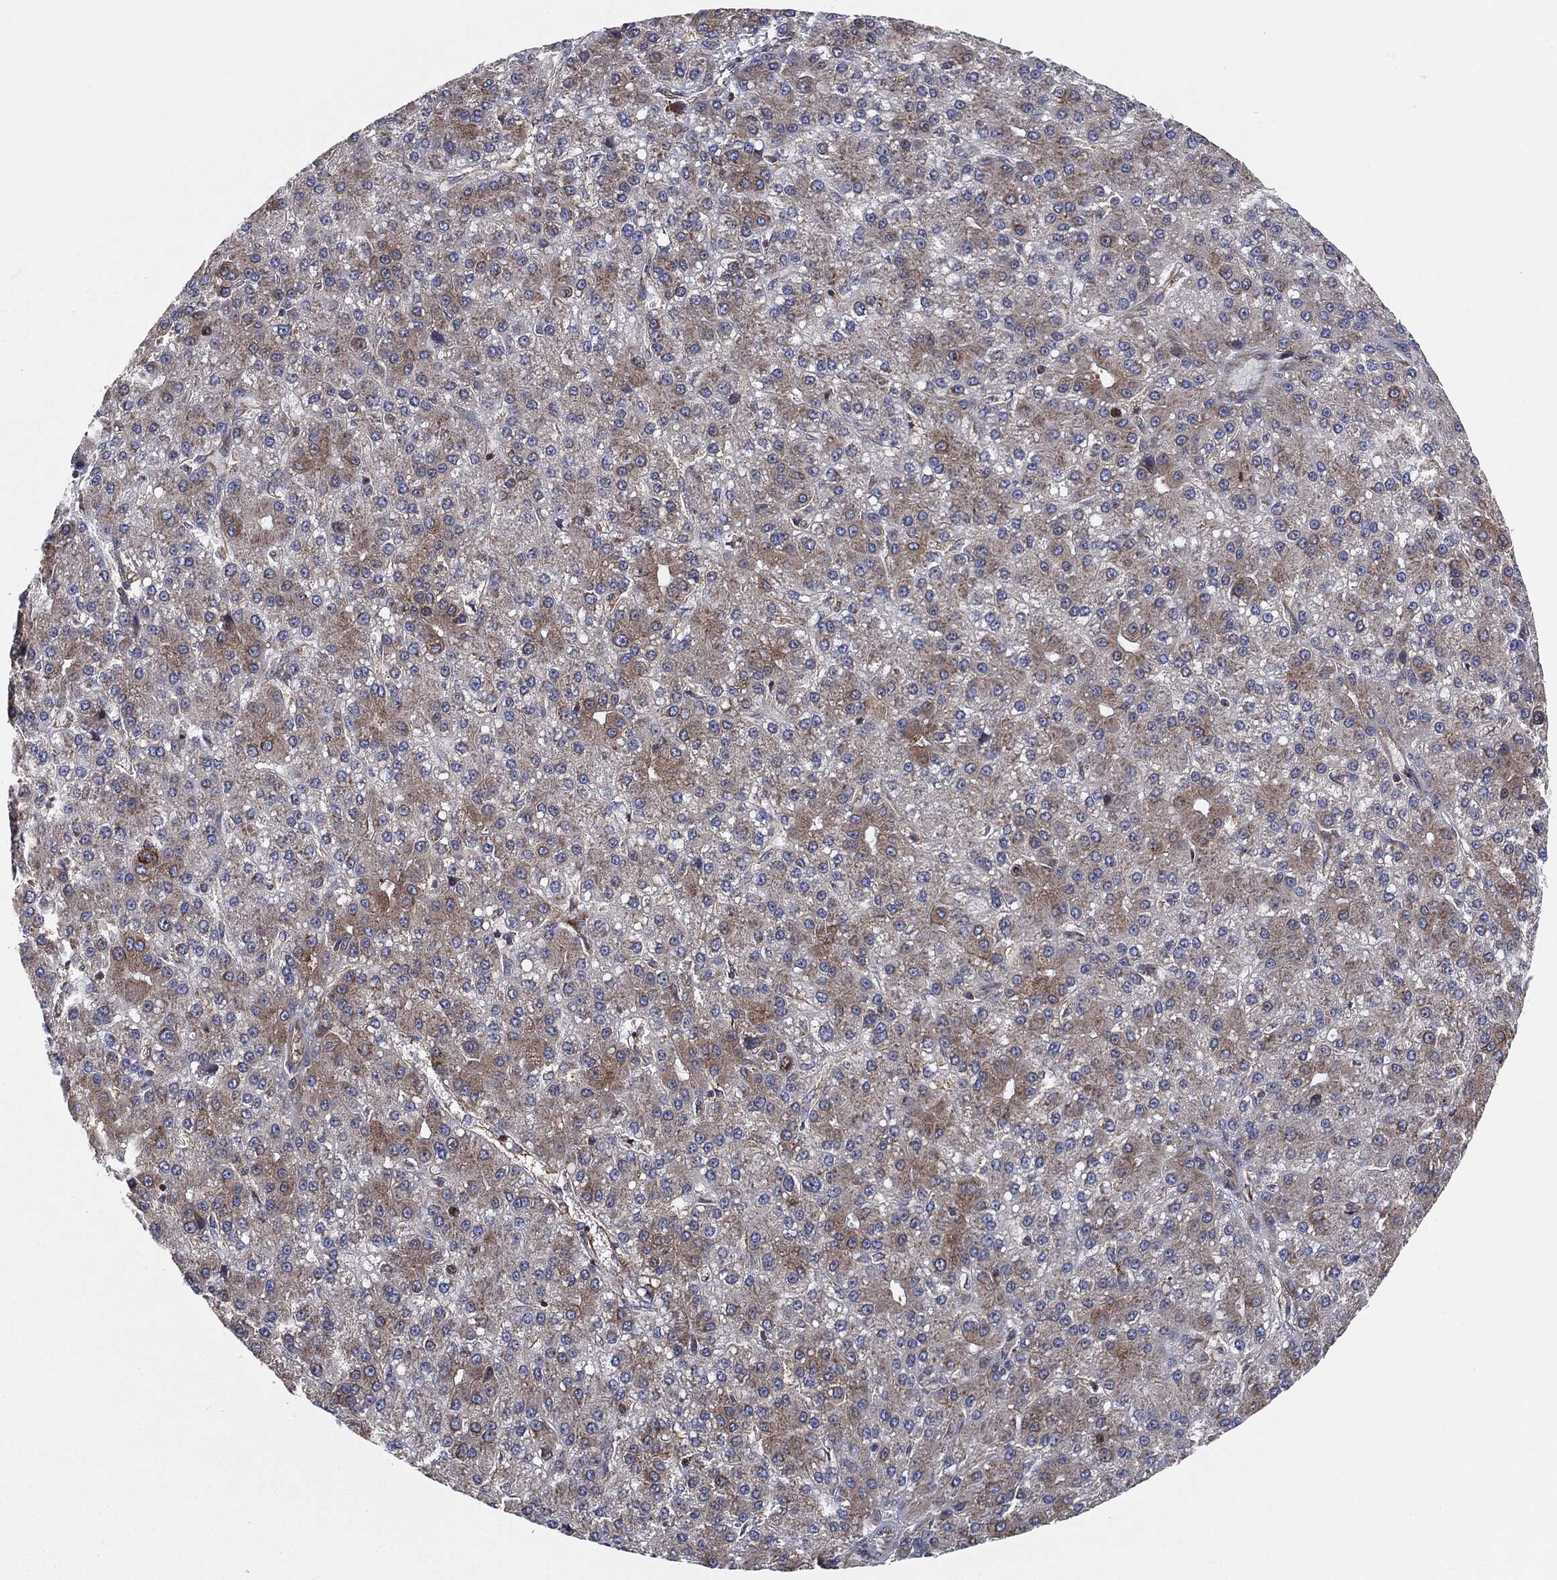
{"staining": {"intensity": "moderate", "quantity": "<25%", "location": "cytoplasmic/membranous"}, "tissue": "liver cancer", "cell_type": "Tumor cells", "image_type": "cancer", "snomed": [{"axis": "morphology", "description": "Carcinoma, Hepatocellular, NOS"}, {"axis": "topography", "description": "Liver"}], "caption": "Protein staining by IHC reveals moderate cytoplasmic/membranous staining in about <25% of tumor cells in liver cancer (hepatocellular carcinoma). (Brightfield microscopy of DAB IHC at high magnification).", "gene": "EIF2S2", "patient": {"sex": "male", "age": 67}}